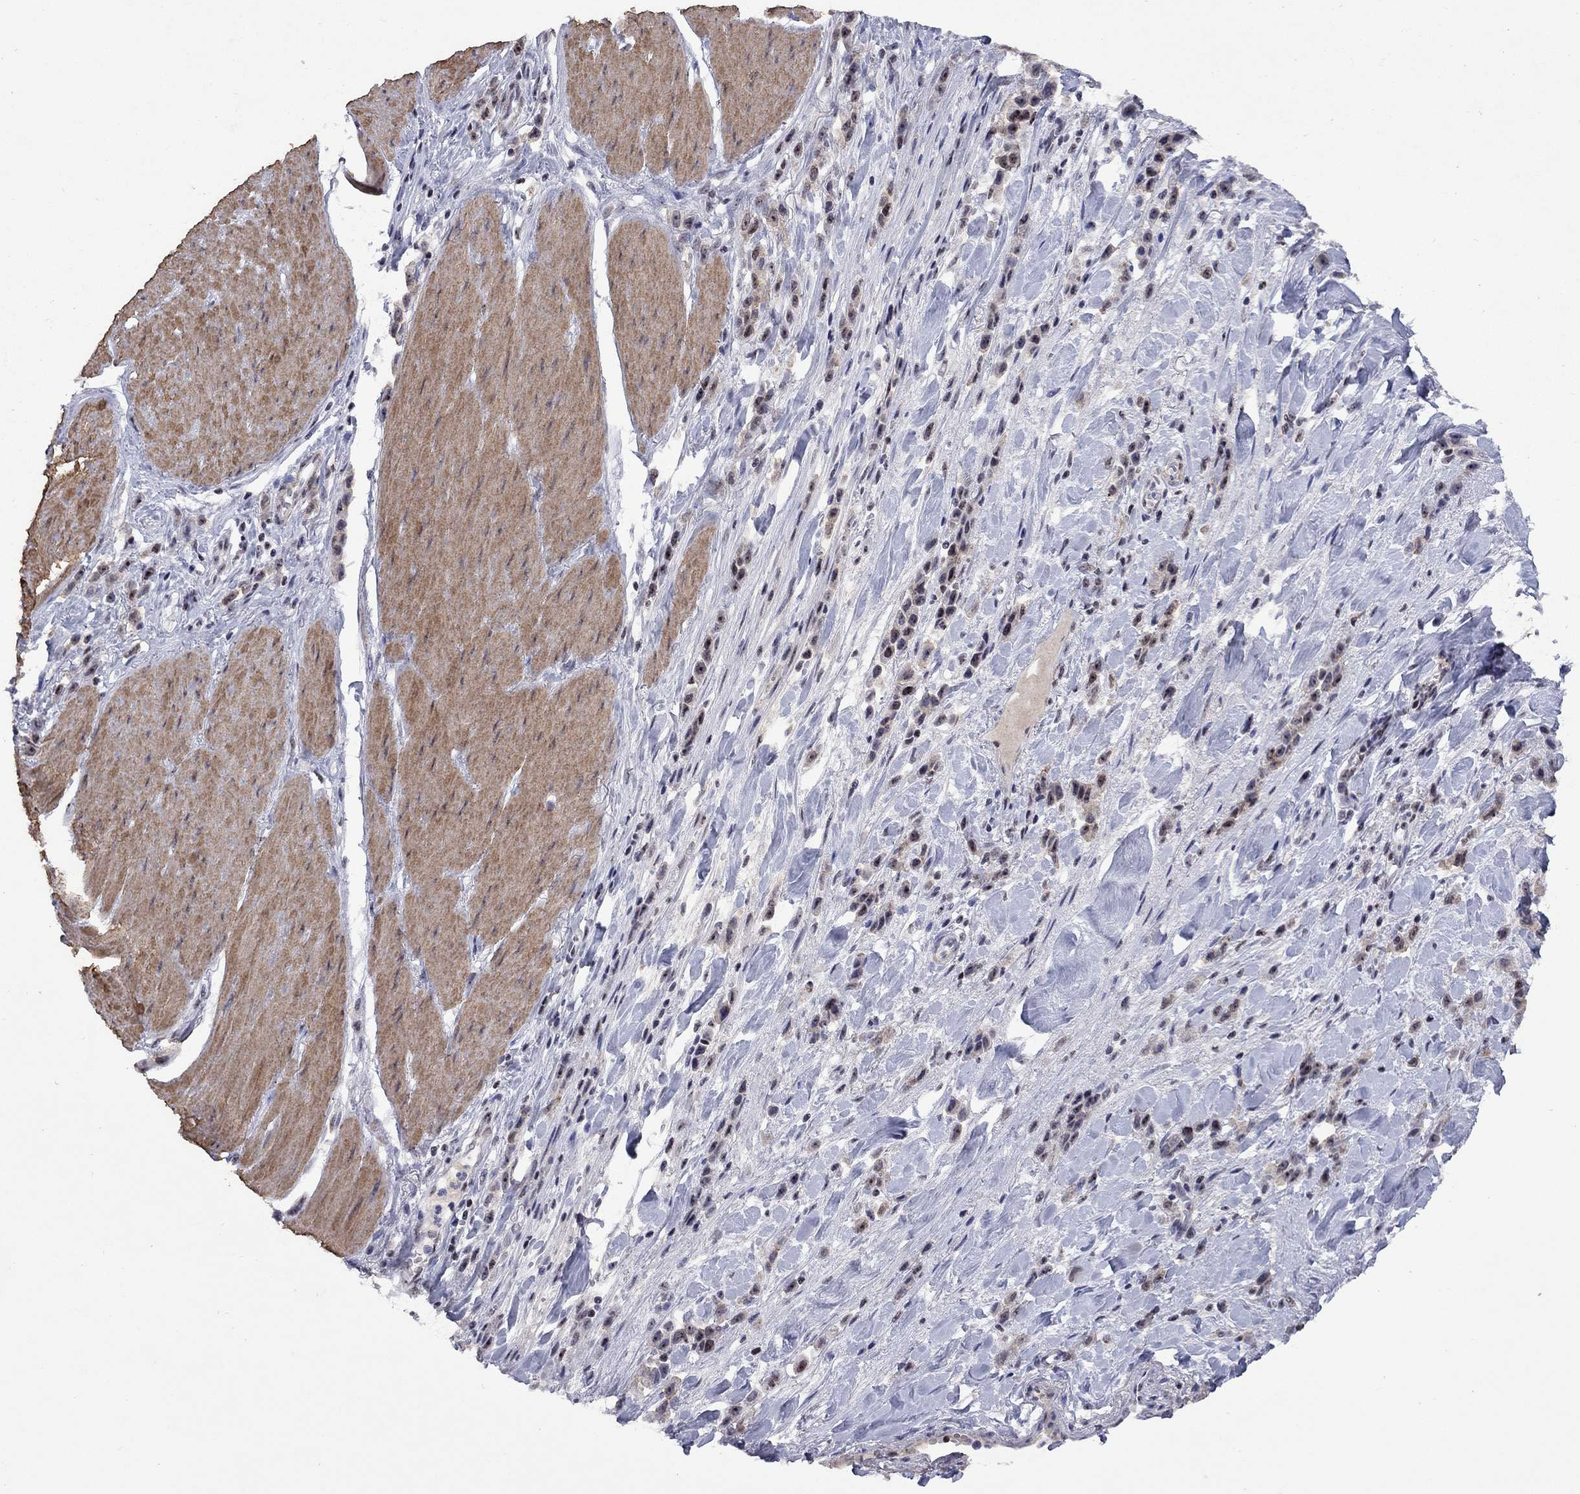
{"staining": {"intensity": "weak", "quantity": "25%-75%", "location": "nuclear"}, "tissue": "stomach cancer", "cell_type": "Tumor cells", "image_type": "cancer", "snomed": [{"axis": "morphology", "description": "Adenocarcinoma, NOS"}, {"axis": "topography", "description": "Stomach"}], "caption": "Immunohistochemical staining of stomach cancer exhibits low levels of weak nuclear protein positivity in about 25%-75% of tumor cells. (brown staining indicates protein expression, while blue staining denotes nuclei).", "gene": "SPOUT1", "patient": {"sex": "male", "age": 47}}